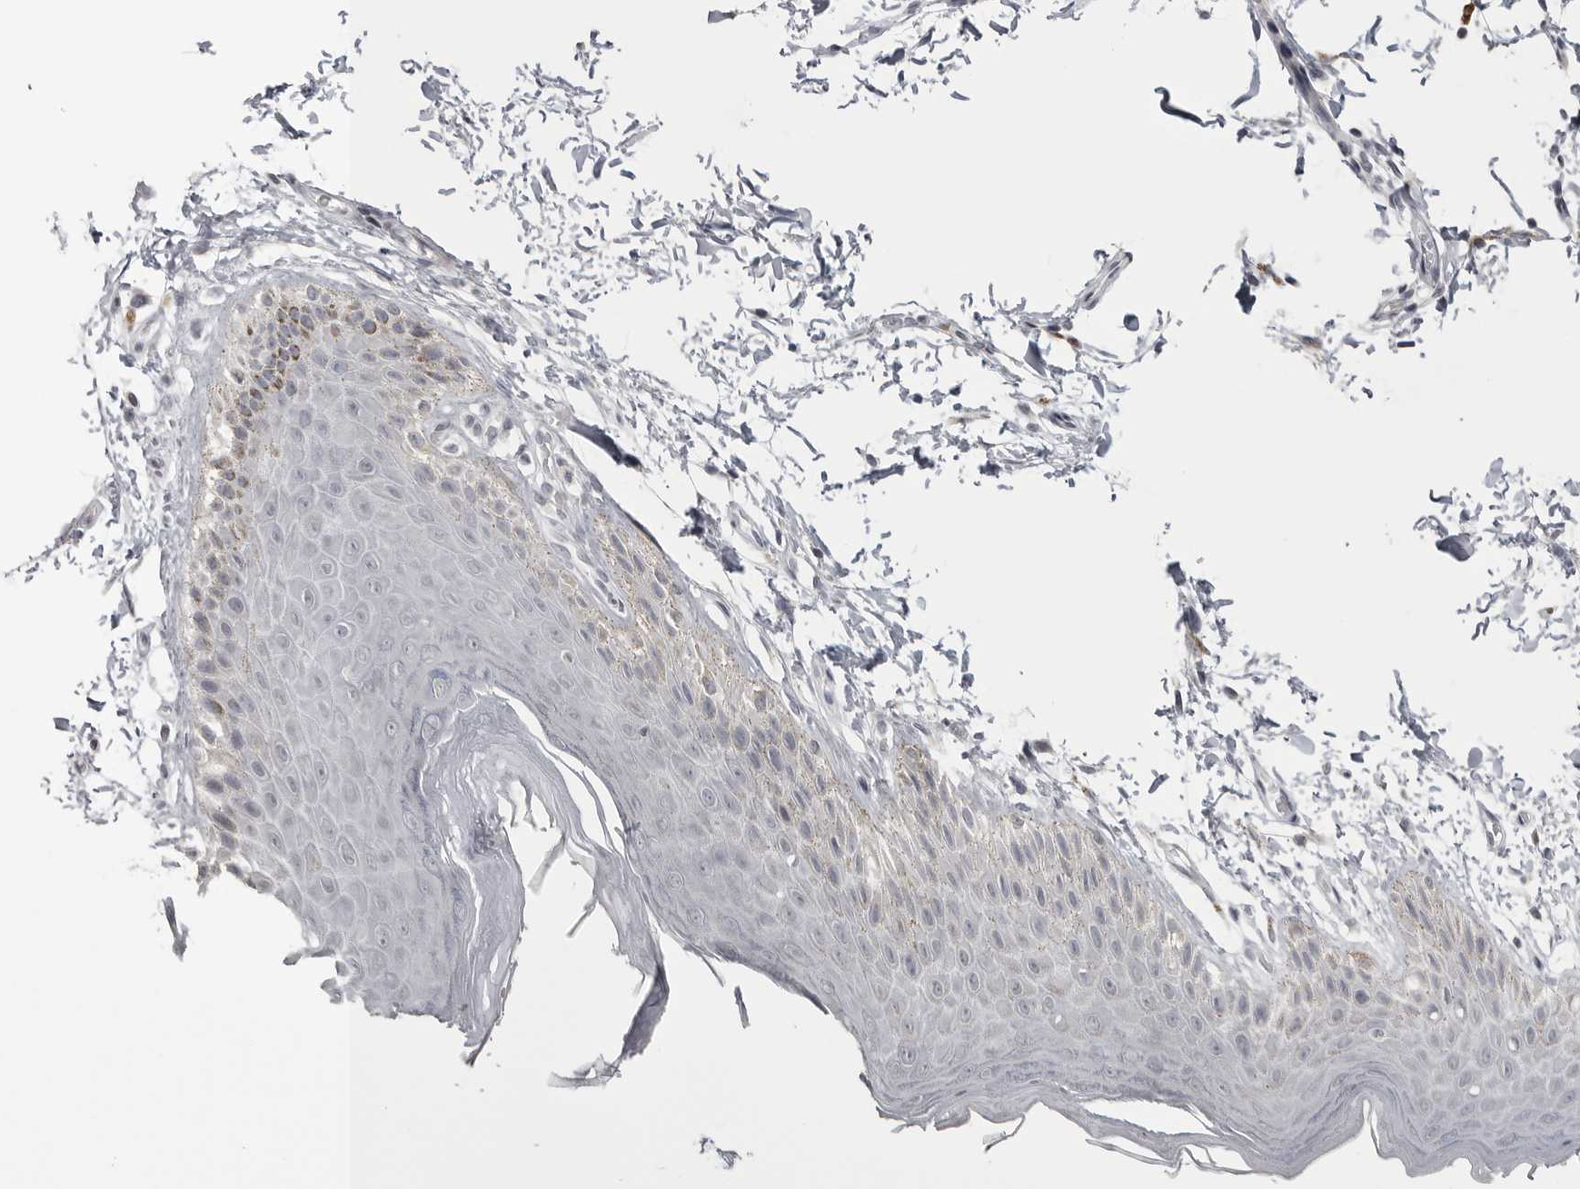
{"staining": {"intensity": "weak", "quantity": "<25%", "location": "cytoplasmic/membranous"}, "tissue": "skin", "cell_type": "Epidermal cells", "image_type": "normal", "snomed": [{"axis": "morphology", "description": "Normal tissue, NOS"}, {"axis": "topography", "description": "Anal"}, {"axis": "topography", "description": "Peripheral nerve tissue"}], "caption": "Immunohistochemical staining of unremarkable human skin exhibits no significant positivity in epidermal cells.", "gene": "GPN2", "patient": {"sex": "male", "age": 44}}